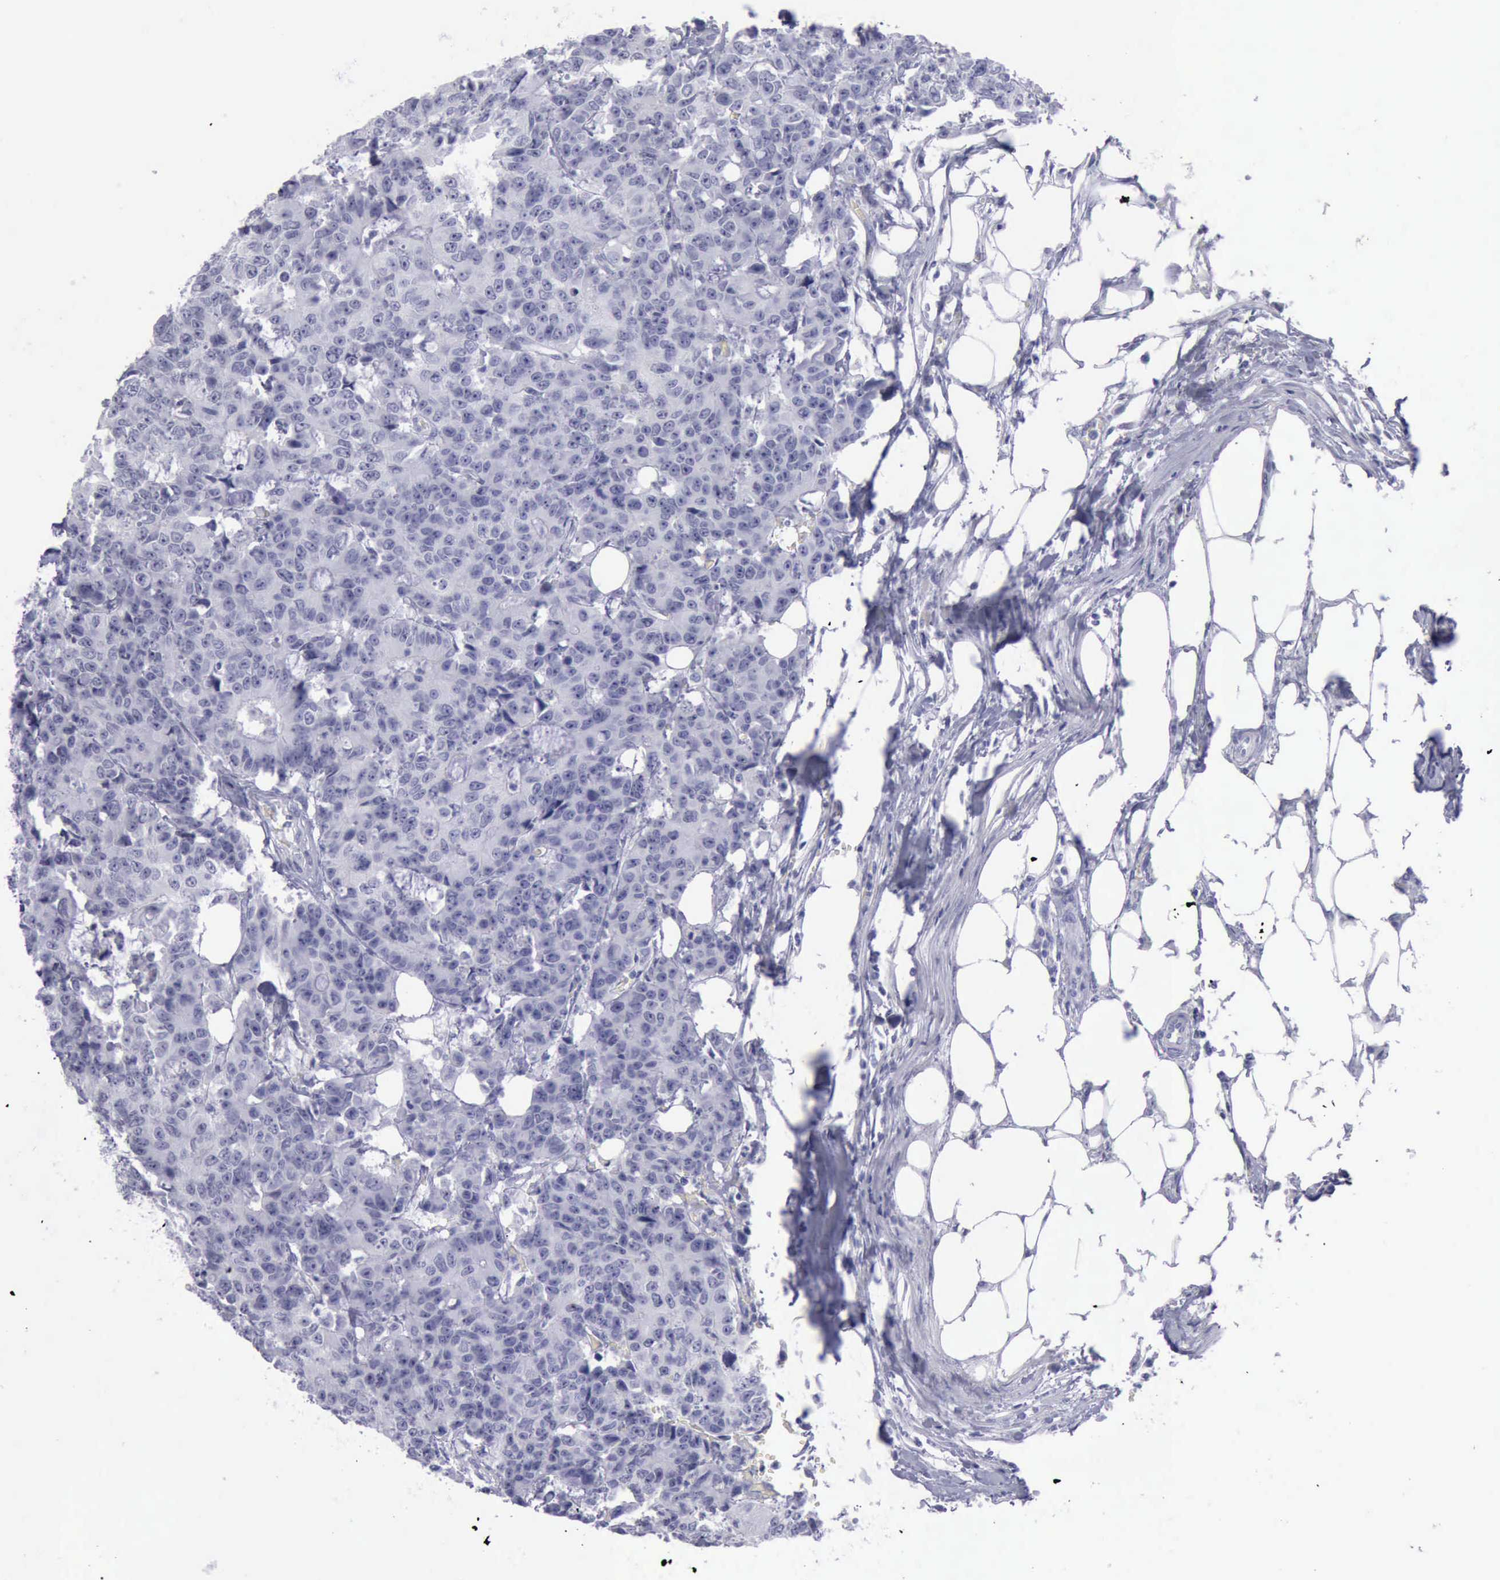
{"staining": {"intensity": "negative", "quantity": "none", "location": "none"}, "tissue": "colorectal cancer", "cell_type": "Tumor cells", "image_type": "cancer", "snomed": [{"axis": "morphology", "description": "Adenocarcinoma, NOS"}, {"axis": "topography", "description": "Colon"}], "caption": "Photomicrograph shows no significant protein staining in tumor cells of colorectal adenocarcinoma.", "gene": "KRT13", "patient": {"sex": "female", "age": 86}}